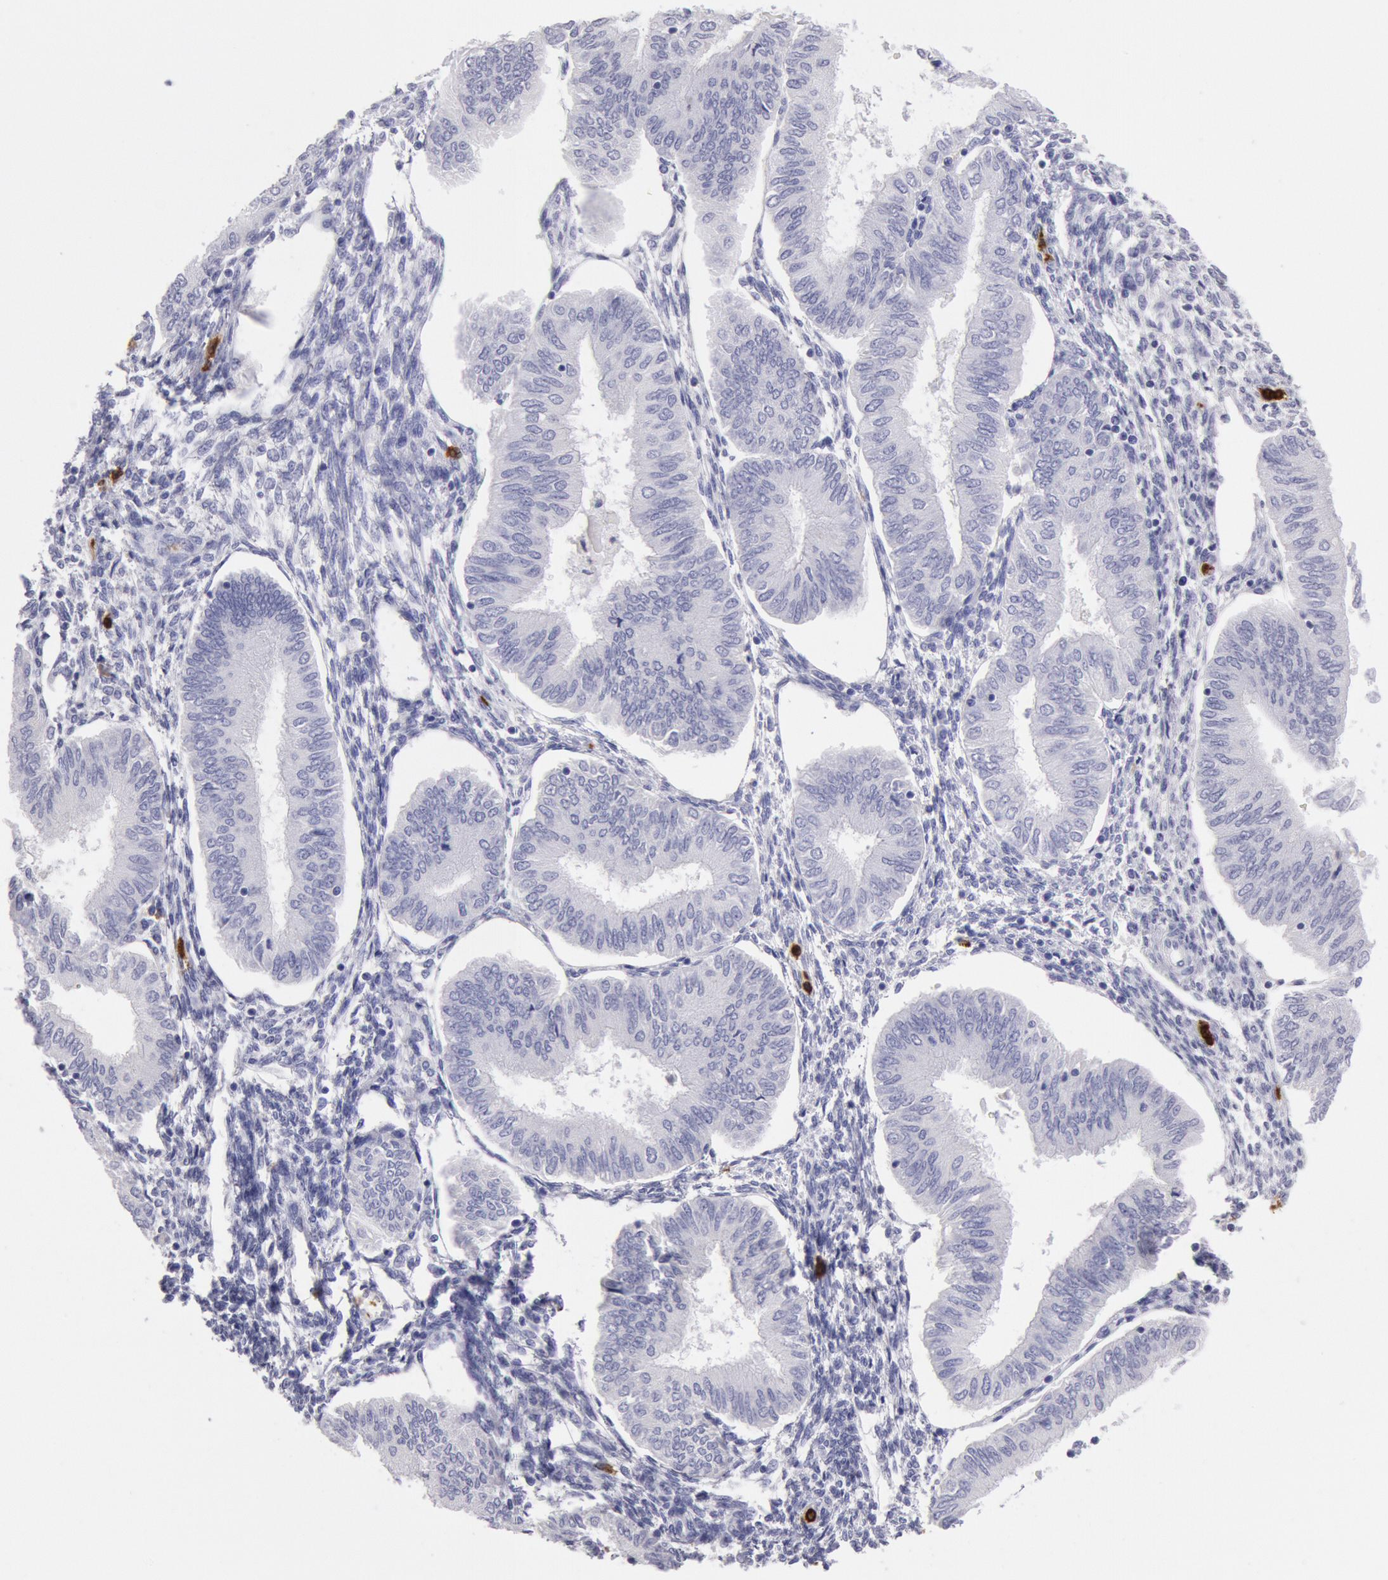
{"staining": {"intensity": "negative", "quantity": "none", "location": "none"}, "tissue": "endometrial cancer", "cell_type": "Tumor cells", "image_type": "cancer", "snomed": [{"axis": "morphology", "description": "Adenocarcinoma, NOS"}, {"axis": "topography", "description": "Endometrium"}], "caption": "The immunohistochemistry photomicrograph has no significant expression in tumor cells of endometrial adenocarcinoma tissue.", "gene": "FCN1", "patient": {"sex": "female", "age": 51}}